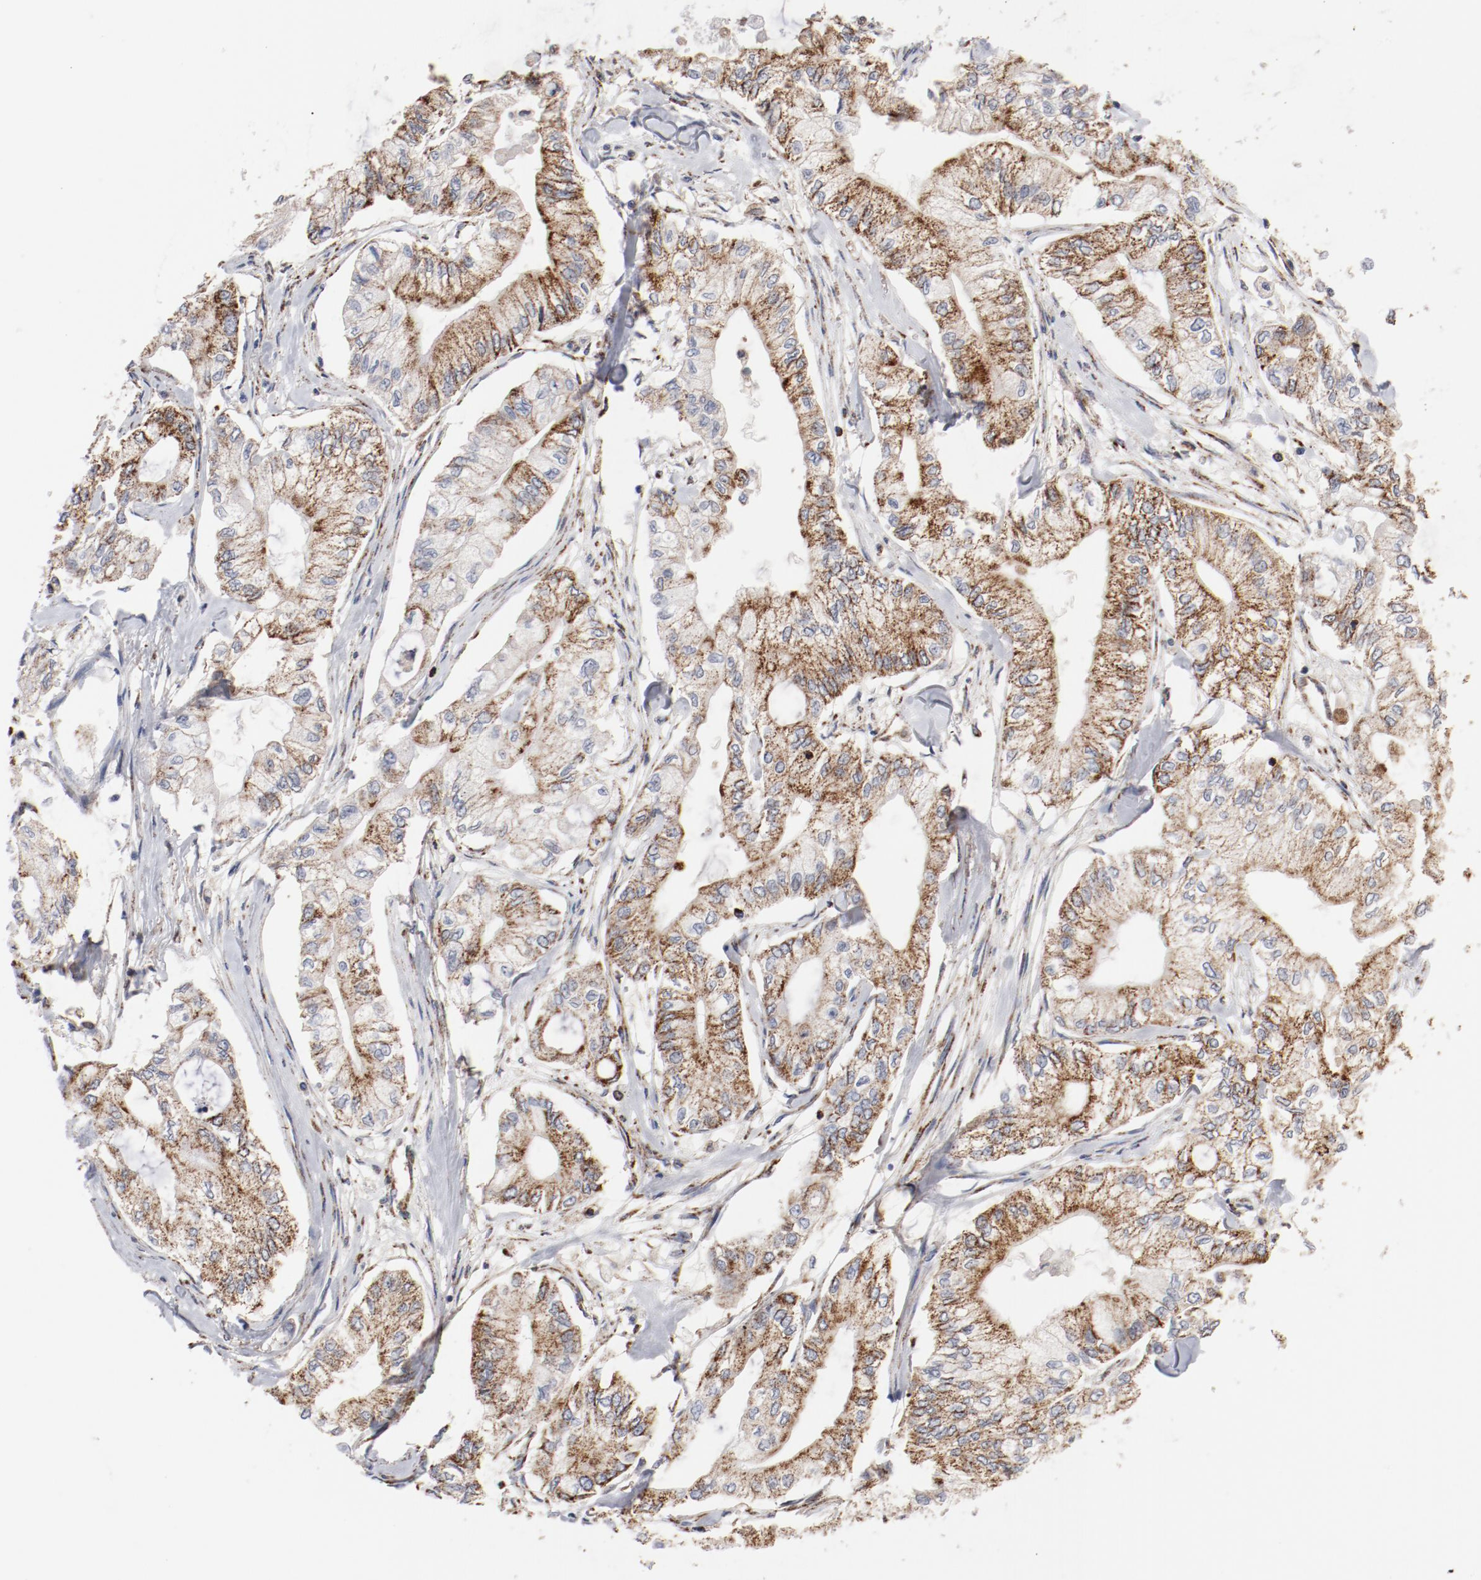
{"staining": {"intensity": "moderate", "quantity": ">75%", "location": "cytoplasmic/membranous"}, "tissue": "pancreatic cancer", "cell_type": "Tumor cells", "image_type": "cancer", "snomed": [{"axis": "morphology", "description": "Adenocarcinoma, NOS"}, {"axis": "topography", "description": "Pancreas"}], "caption": "Immunohistochemistry (IHC) of adenocarcinoma (pancreatic) exhibits medium levels of moderate cytoplasmic/membranous expression in about >75% of tumor cells. (brown staining indicates protein expression, while blue staining denotes nuclei).", "gene": "NDUFV2", "patient": {"sex": "male", "age": 79}}